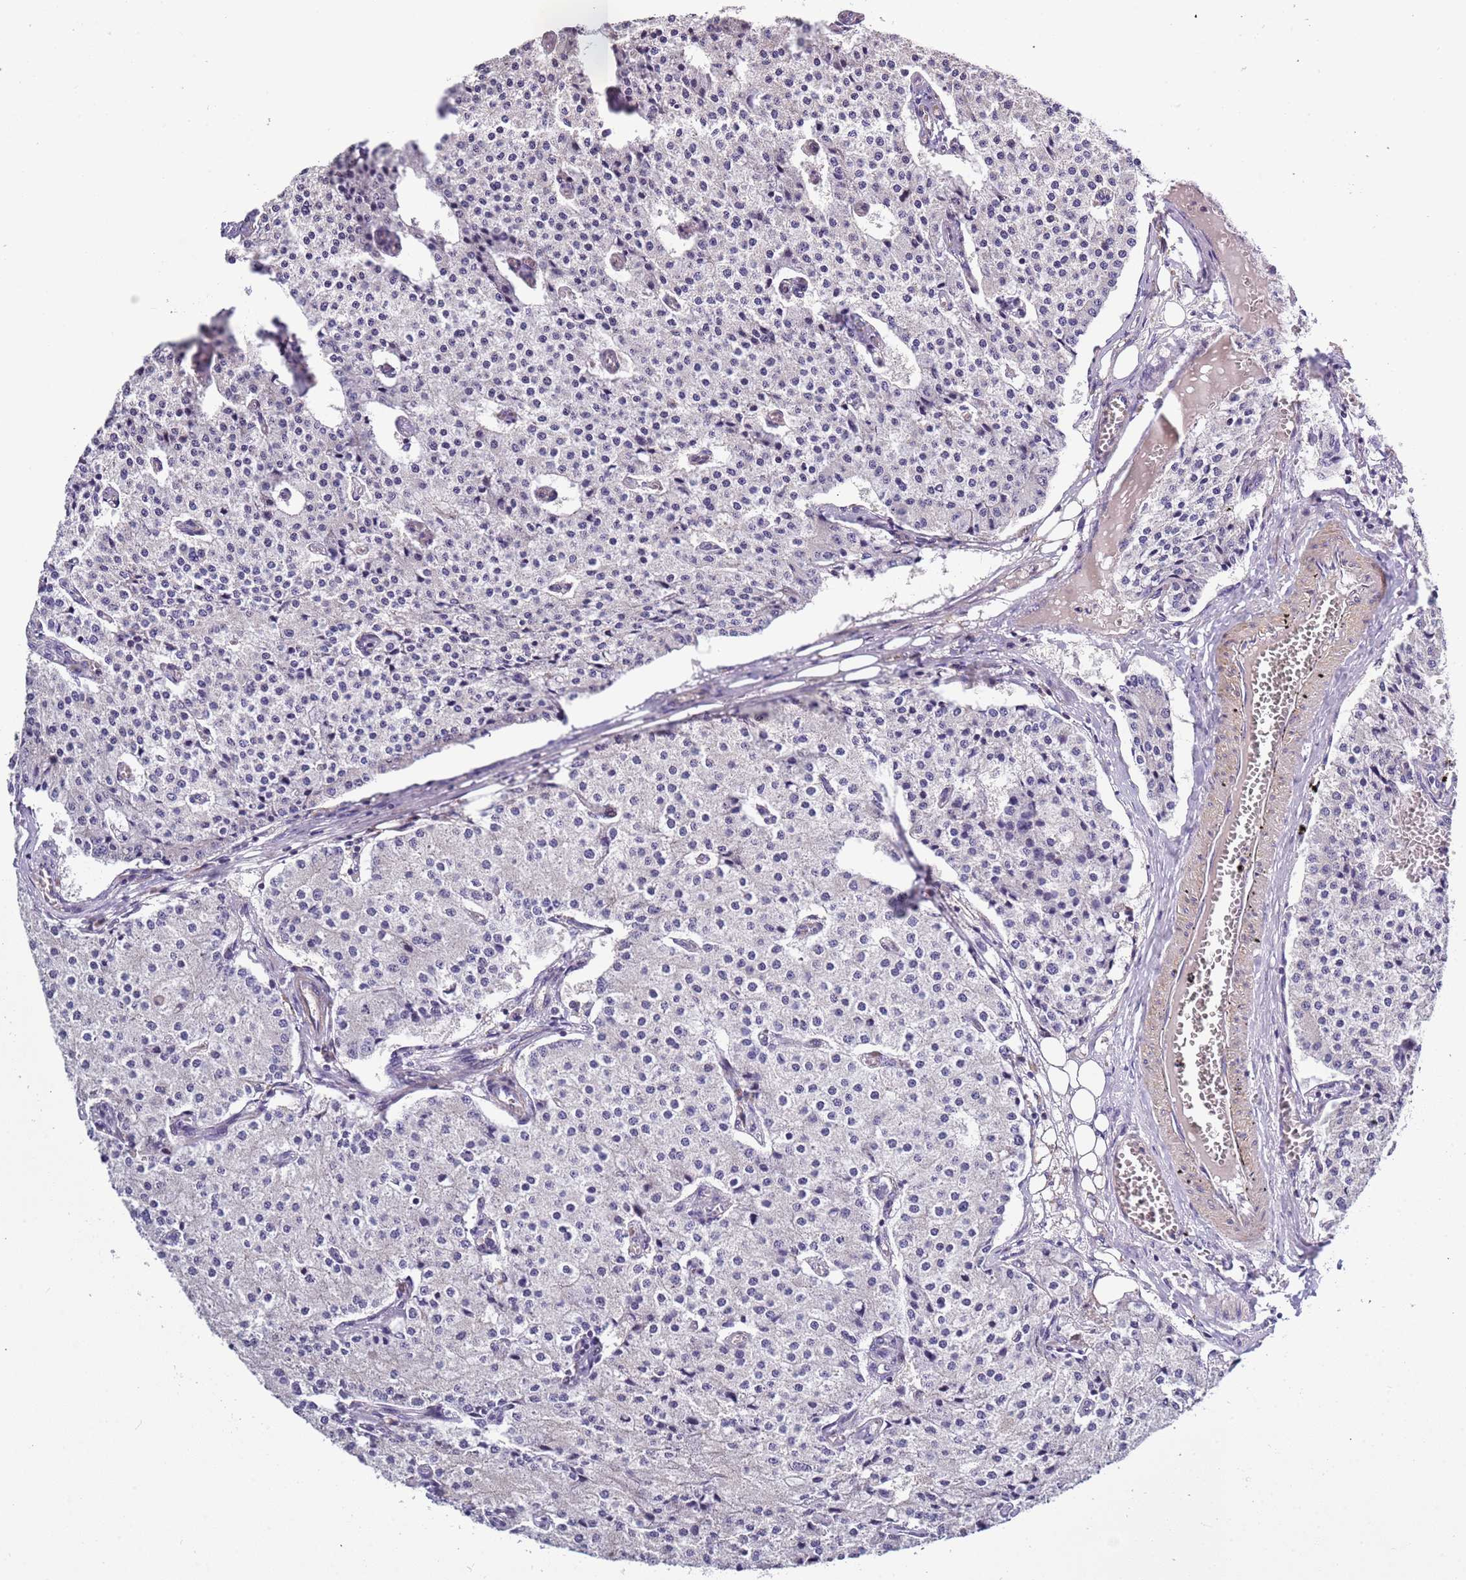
{"staining": {"intensity": "negative", "quantity": "none", "location": "none"}, "tissue": "carcinoid", "cell_type": "Tumor cells", "image_type": "cancer", "snomed": [{"axis": "morphology", "description": "Carcinoid, malignant, NOS"}, {"axis": "topography", "description": "Colon"}], "caption": "Tumor cells show no significant protein expression in carcinoid.", "gene": "LAMB4", "patient": {"sex": "female", "age": 52}}